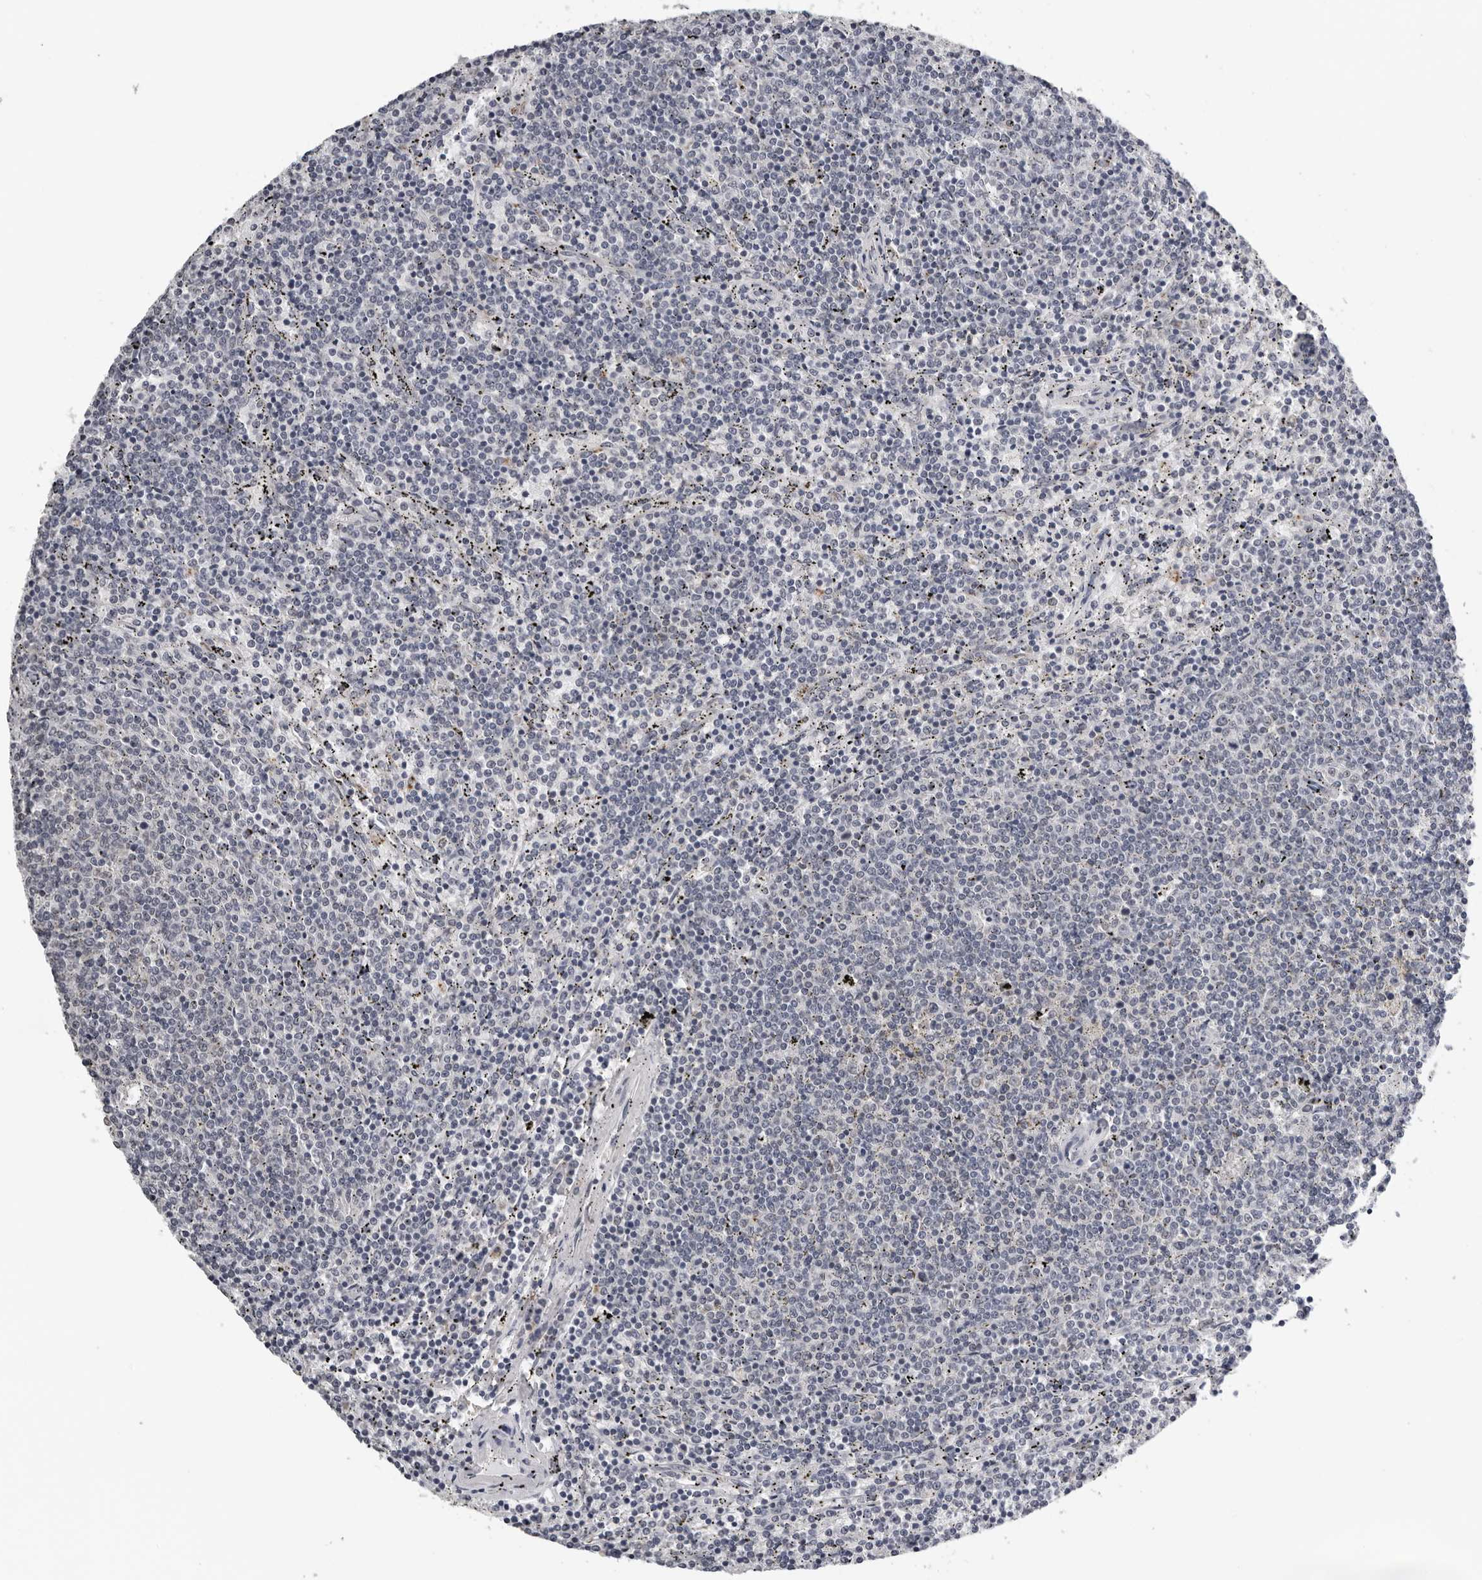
{"staining": {"intensity": "negative", "quantity": "none", "location": "none"}, "tissue": "lymphoma", "cell_type": "Tumor cells", "image_type": "cancer", "snomed": [{"axis": "morphology", "description": "Malignant lymphoma, non-Hodgkin's type, Low grade"}, {"axis": "topography", "description": "Spleen"}], "caption": "The micrograph demonstrates no staining of tumor cells in lymphoma. Brightfield microscopy of immunohistochemistry stained with DAB (3,3'-diaminobenzidine) (brown) and hematoxylin (blue), captured at high magnification.", "gene": "CPT2", "patient": {"sex": "female", "age": 50}}